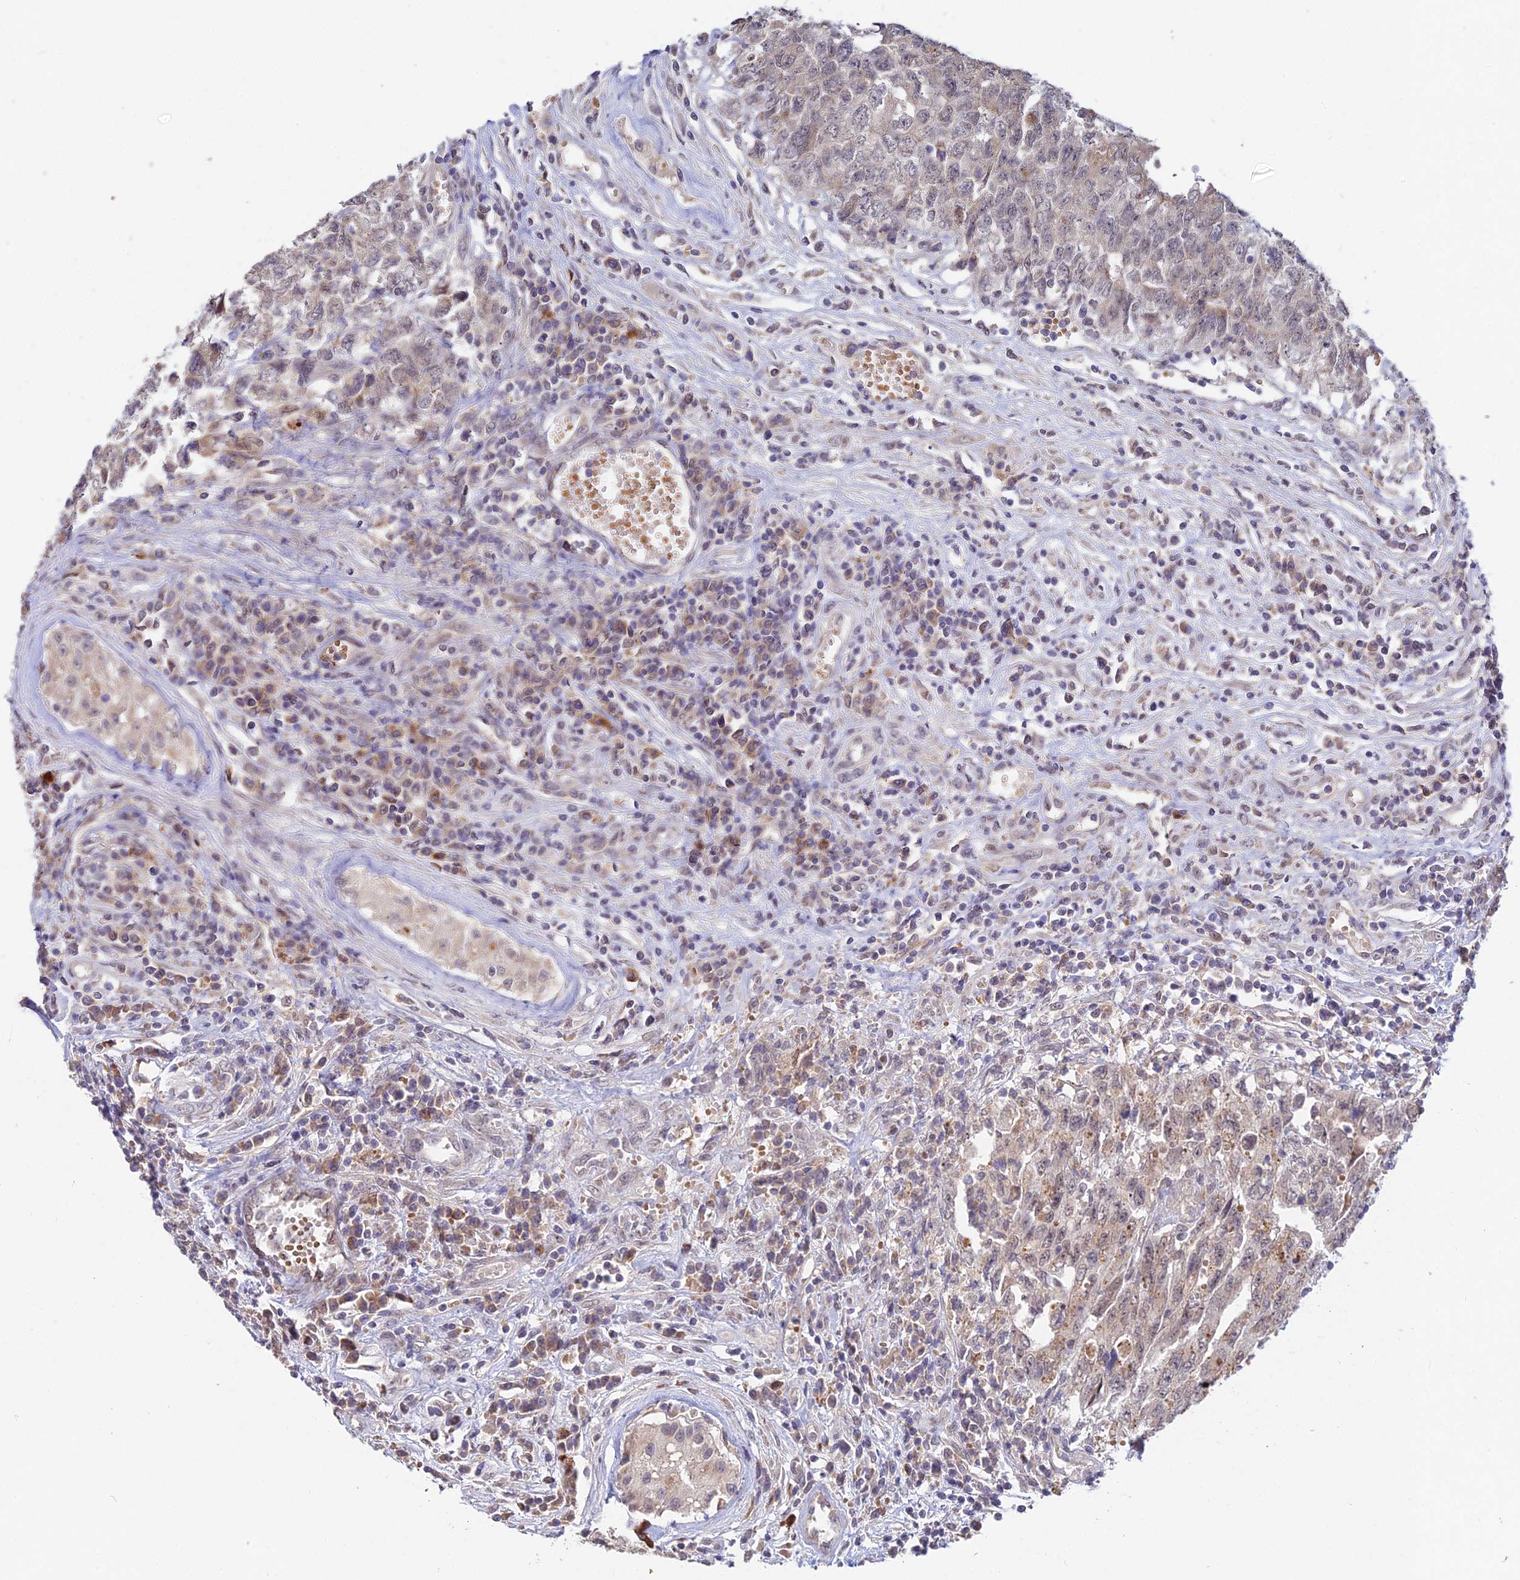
{"staining": {"intensity": "weak", "quantity": ">75%", "location": "cytoplasmic/membranous,nuclear"}, "tissue": "testis cancer", "cell_type": "Tumor cells", "image_type": "cancer", "snomed": [{"axis": "morphology", "description": "Carcinoma, Embryonal, NOS"}, {"axis": "topography", "description": "Testis"}], "caption": "Testis embryonal carcinoma was stained to show a protein in brown. There is low levels of weak cytoplasmic/membranous and nuclear positivity in approximately >75% of tumor cells.", "gene": "WDR43", "patient": {"sex": "male", "age": 34}}